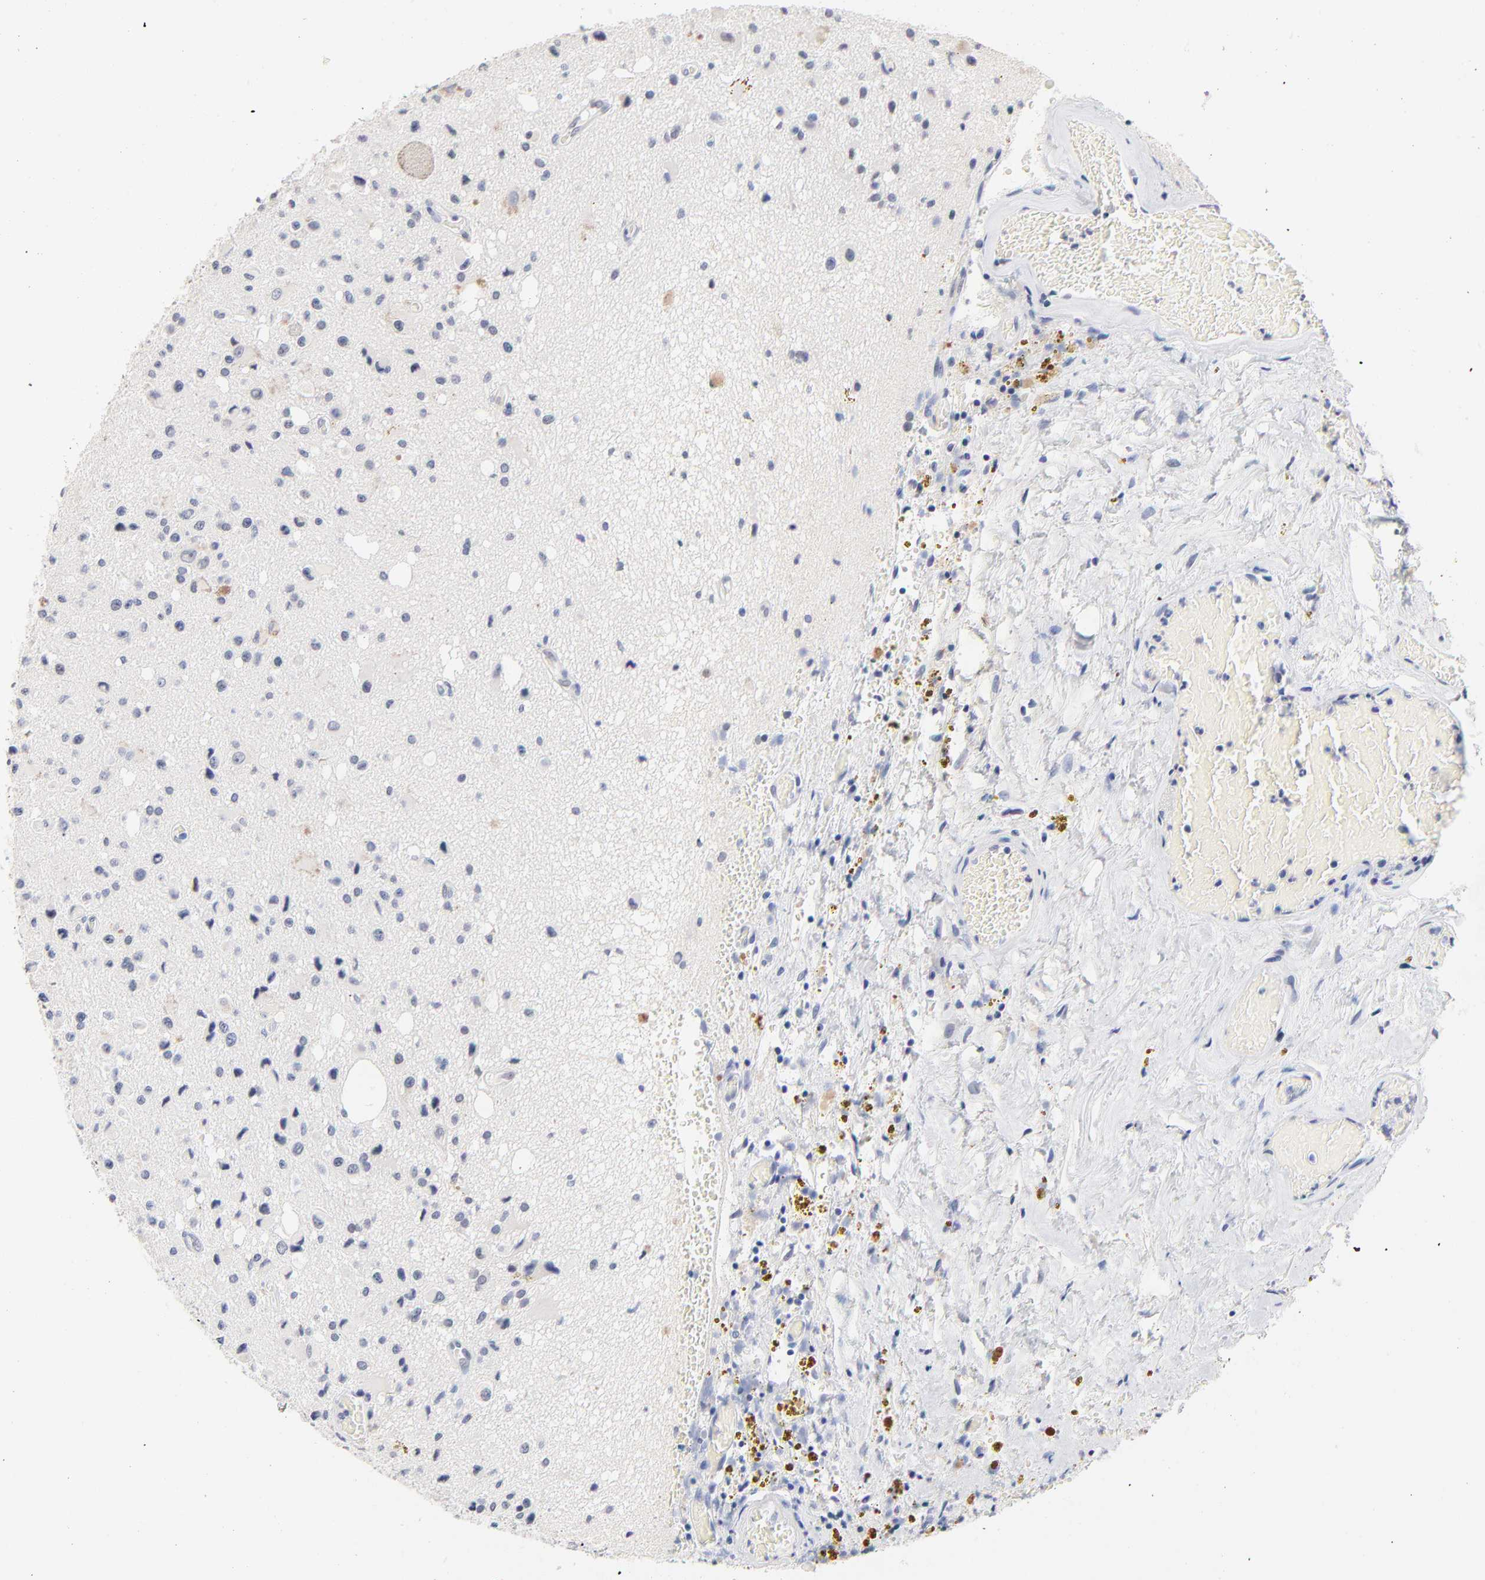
{"staining": {"intensity": "negative", "quantity": "none", "location": "none"}, "tissue": "glioma", "cell_type": "Tumor cells", "image_type": "cancer", "snomed": [{"axis": "morphology", "description": "Glioma, malignant, Low grade"}, {"axis": "topography", "description": "Brain"}], "caption": "Immunohistochemical staining of malignant low-grade glioma reveals no significant staining in tumor cells.", "gene": "ORC2", "patient": {"sex": "male", "age": 58}}